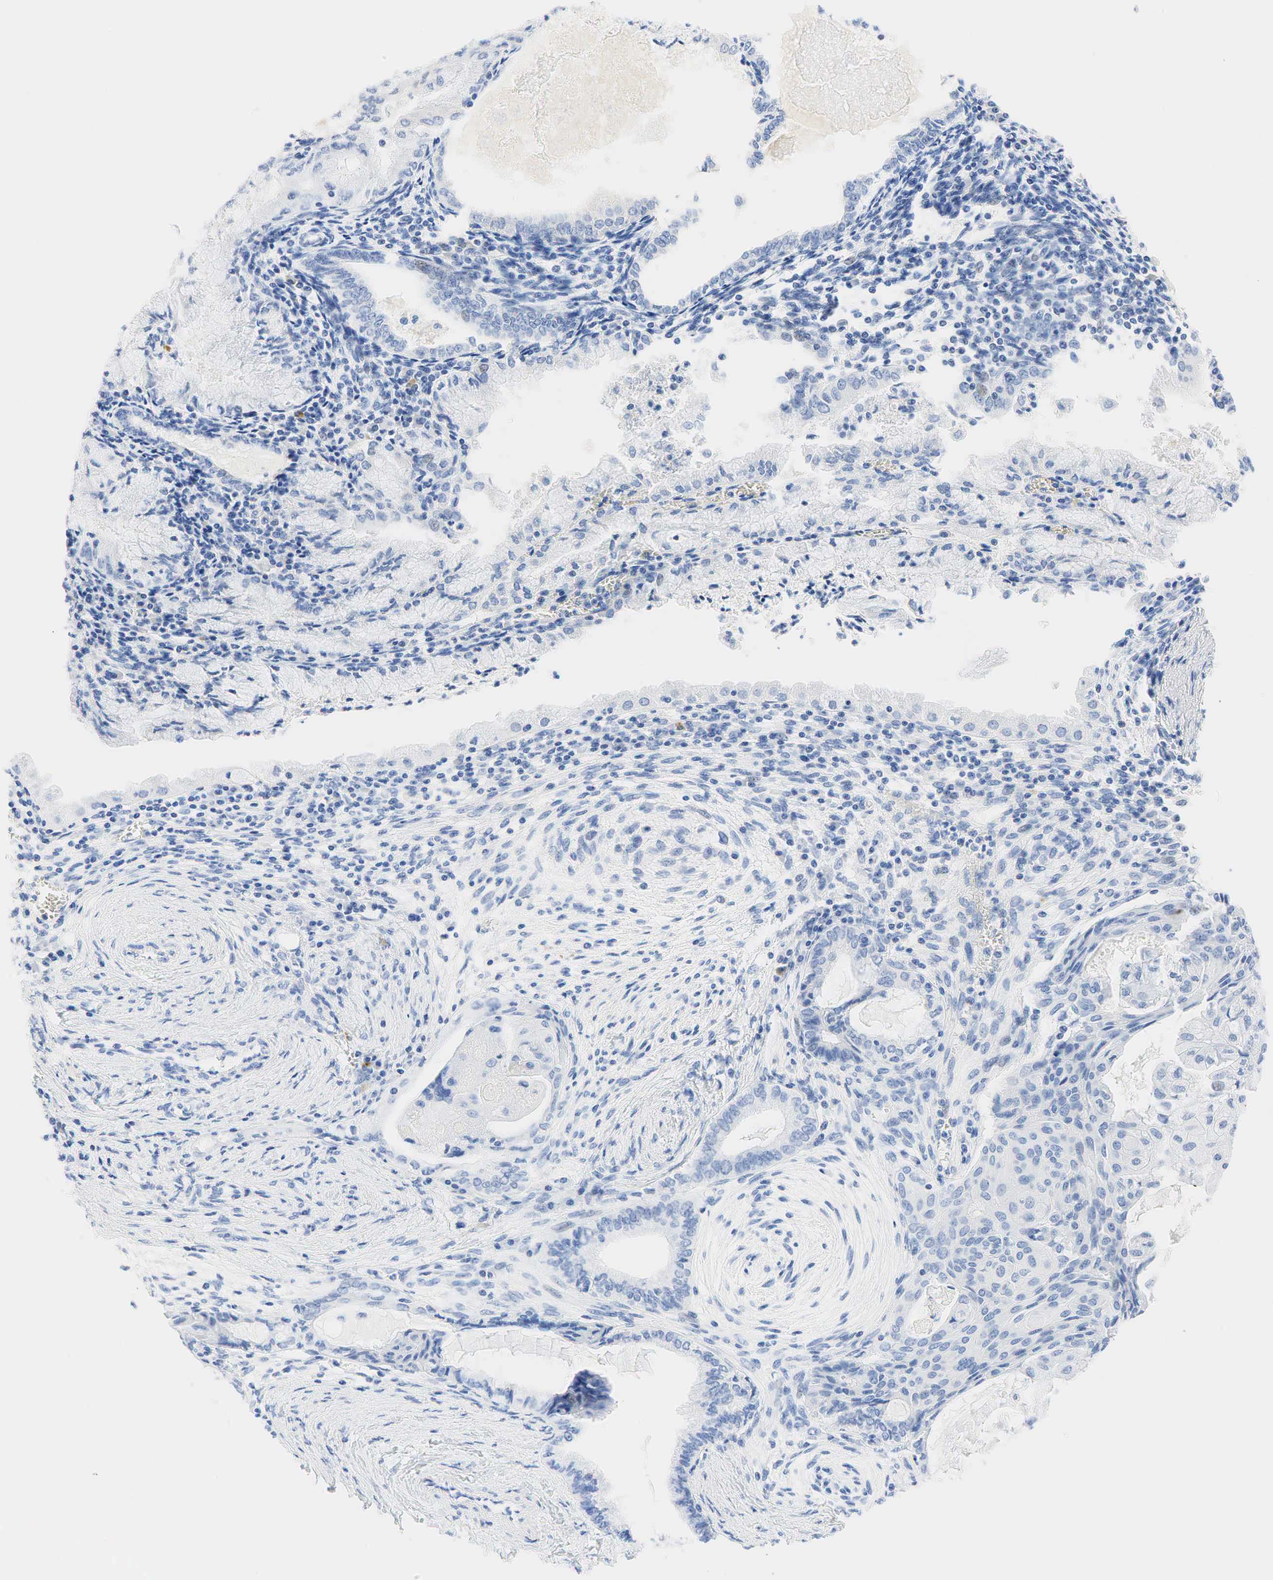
{"staining": {"intensity": "negative", "quantity": "none", "location": "none"}, "tissue": "endometrial cancer", "cell_type": "Tumor cells", "image_type": "cancer", "snomed": [{"axis": "morphology", "description": "Adenocarcinoma, NOS"}, {"axis": "topography", "description": "Endometrium"}], "caption": "Tumor cells are negative for protein expression in human adenocarcinoma (endometrial).", "gene": "NKX2-1", "patient": {"sex": "female", "age": 79}}